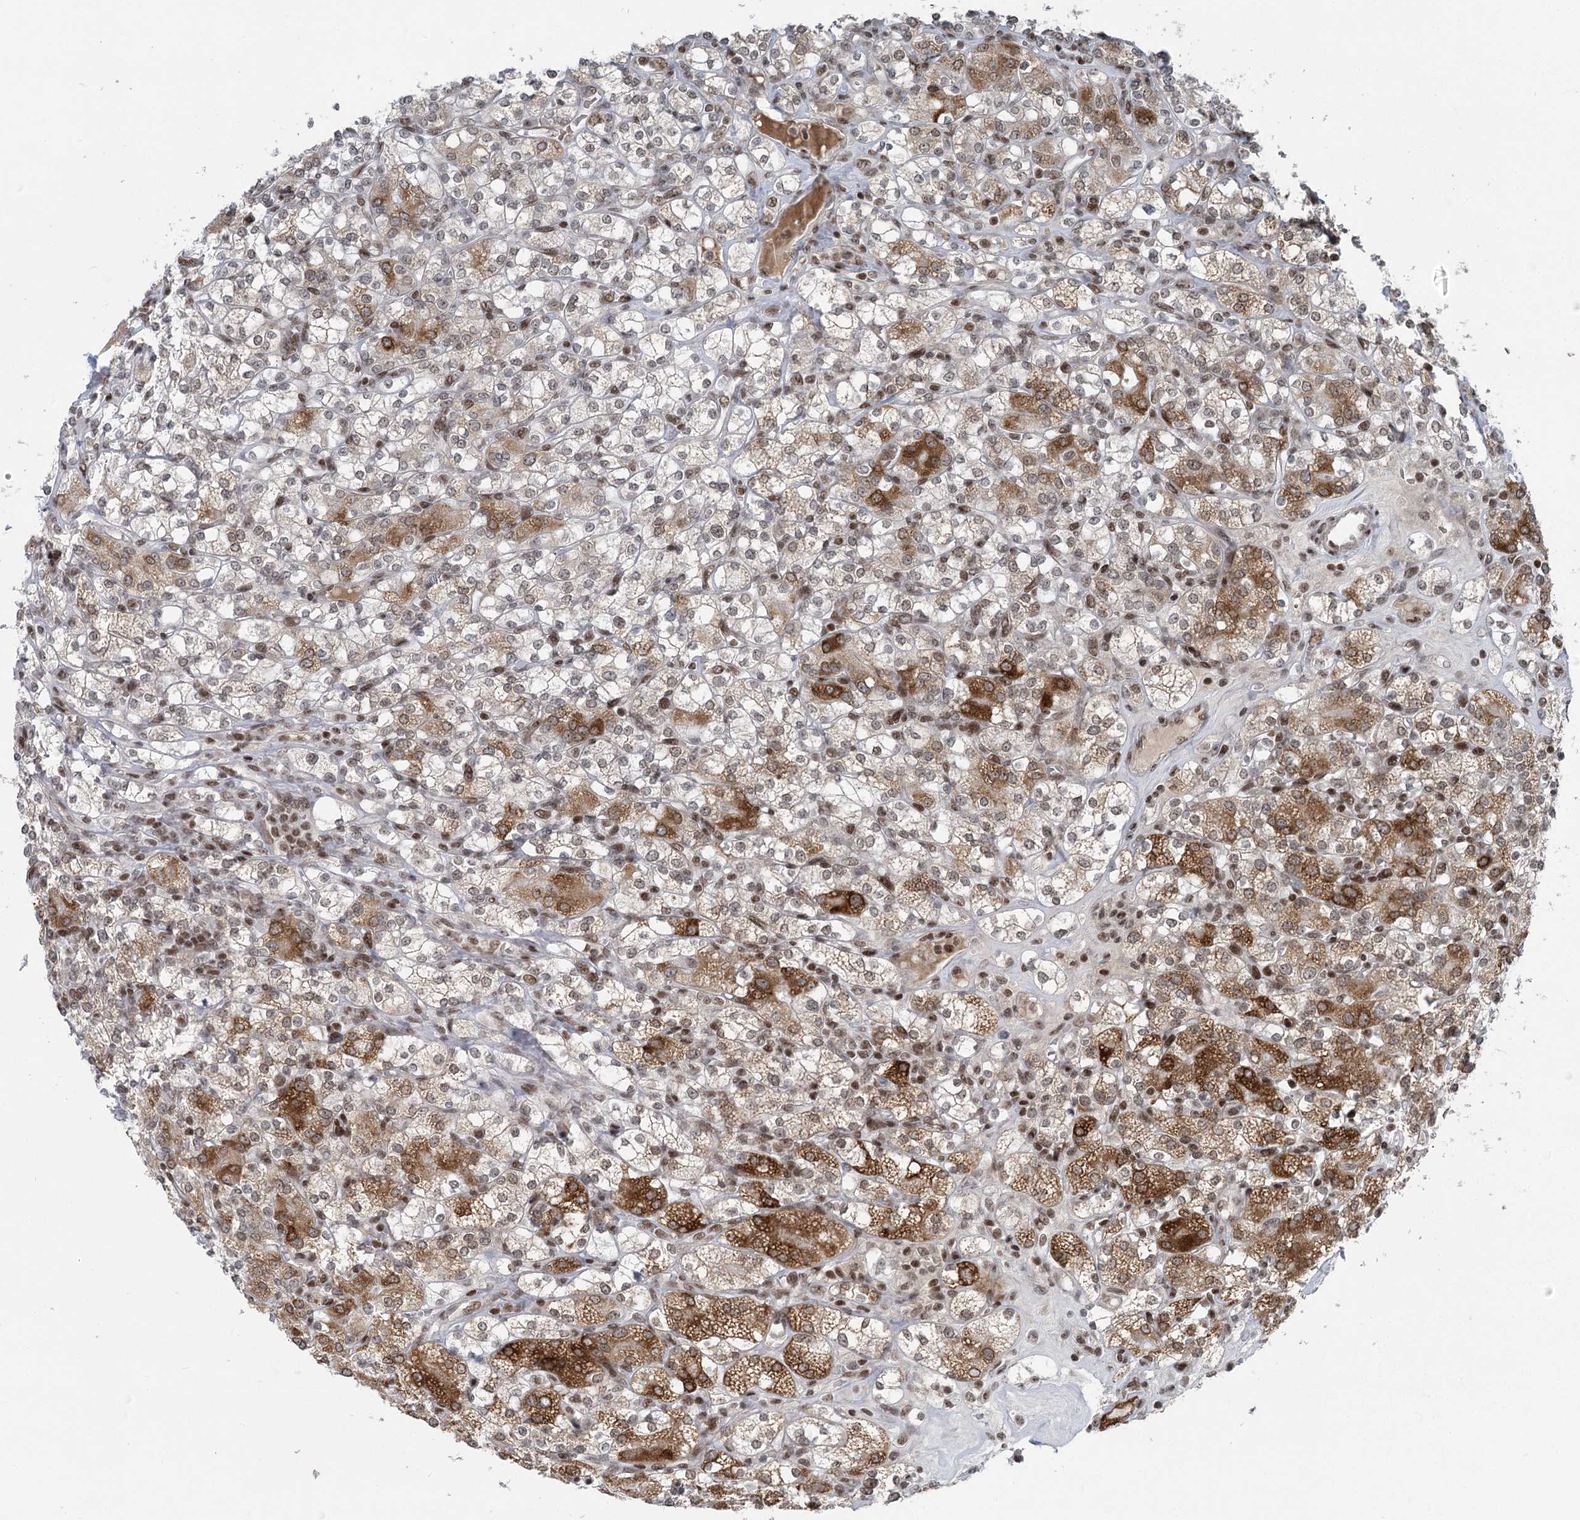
{"staining": {"intensity": "moderate", "quantity": "25%-75%", "location": "cytoplasmic/membranous,nuclear"}, "tissue": "renal cancer", "cell_type": "Tumor cells", "image_type": "cancer", "snomed": [{"axis": "morphology", "description": "Adenocarcinoma, NOS"}, {"axis": "topography", "description": "Kidney"}], "caption": "Human adenocarcinoma (renal) stained for a protein (brown) exhibits moderate cytoplasmic/membranous and nuclear positive positivity in about 25%-75% of tumor cells.", "gene": "CGGBP1", "patient": {"sex": "male", "age": 77}}